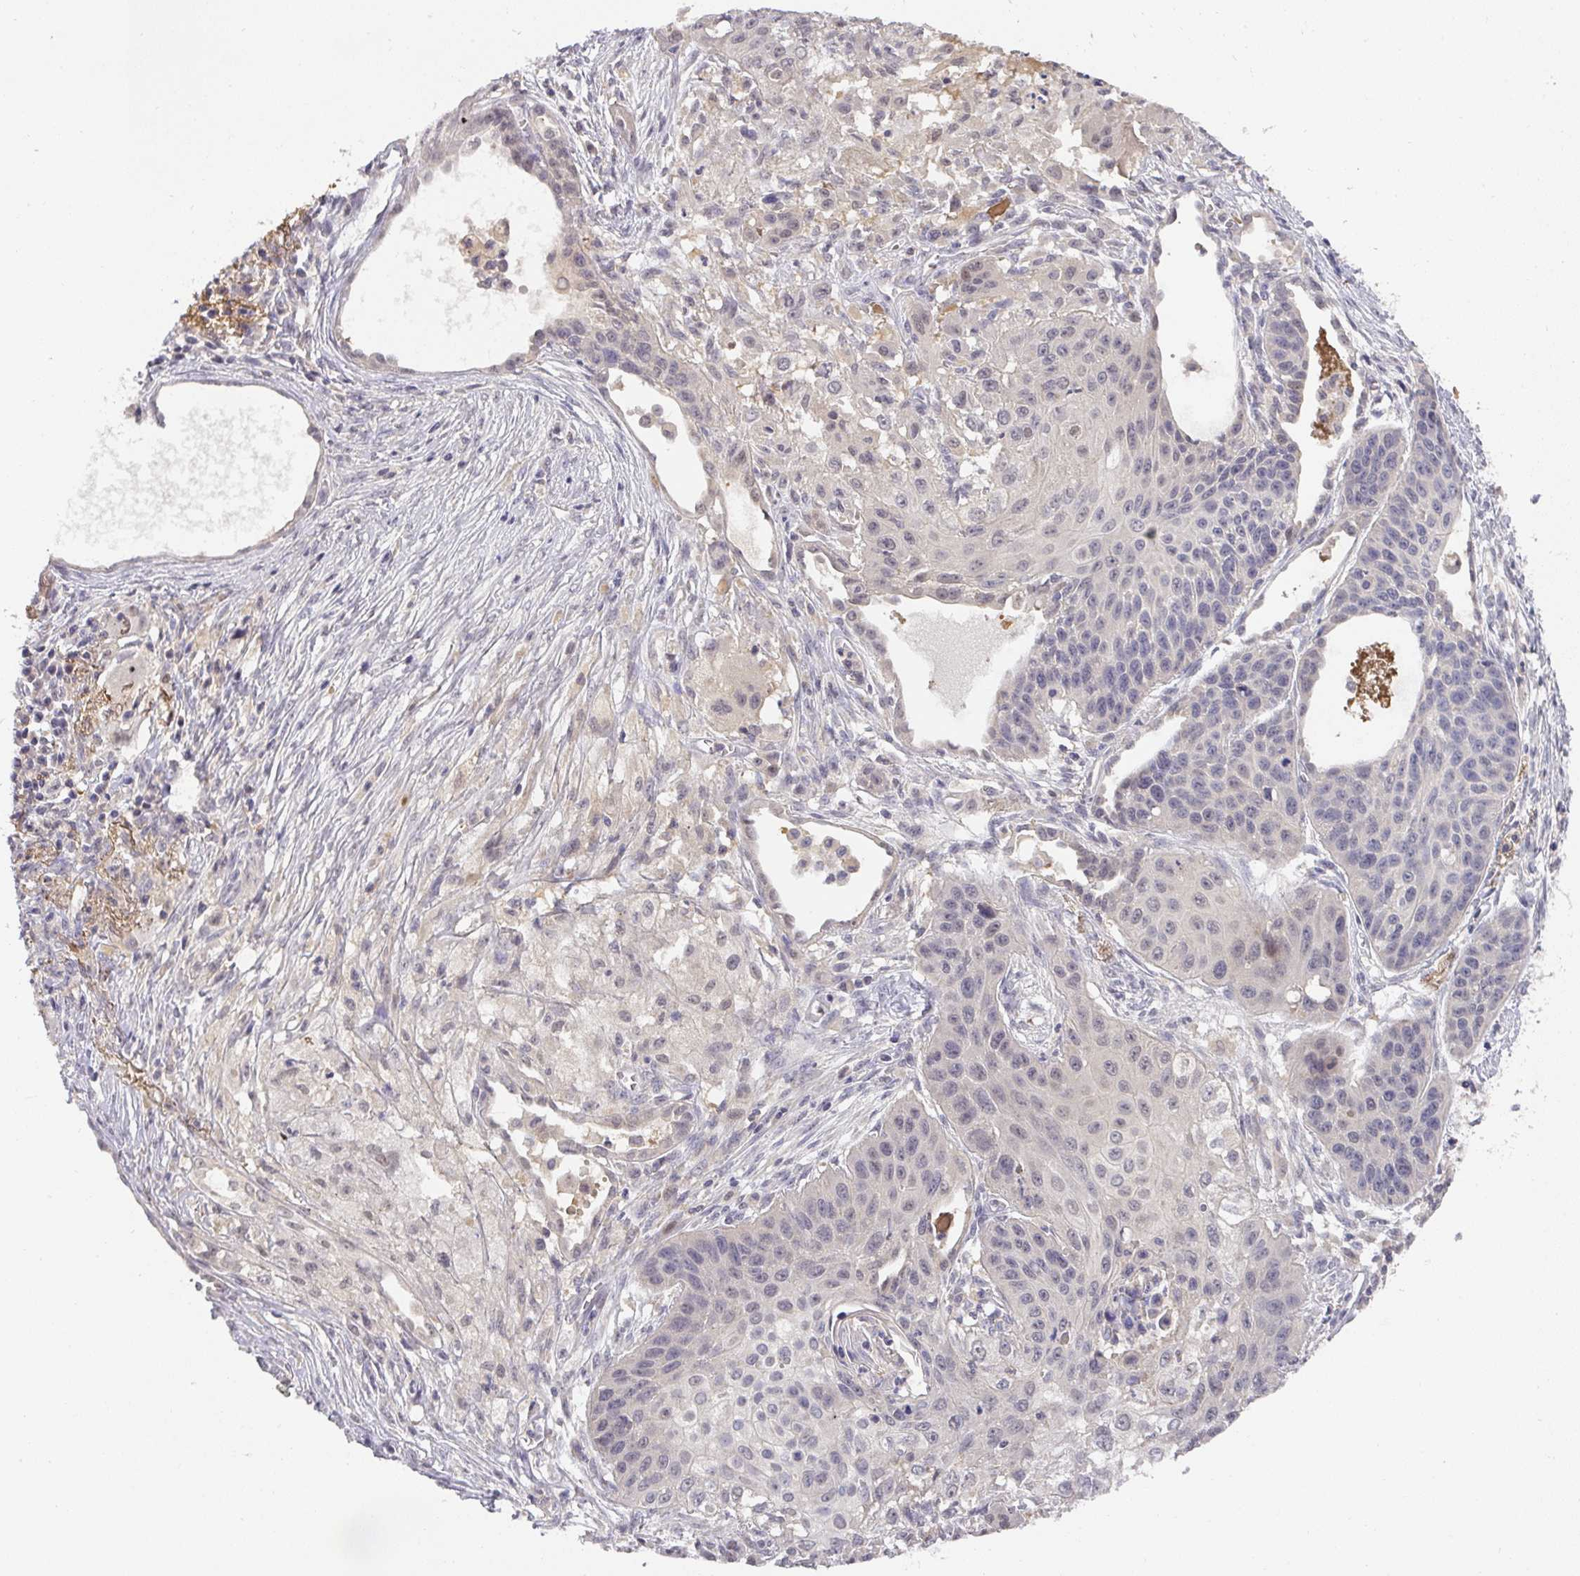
{"staining": {"intensity": "negative", "quantity": "none", "location": "none"}, "tissue": "lung cancer", "cell_type": "Tumor cells", "image_type": "cancer", "snomed": [{"axis": "morphology", "description": "Squamous cell carcinoma, NOS"}, {"axis": "topography", "description": "Lung"}], "caption": "There is no significant expression in tumor cells of lung cancer (squamous cell carcinoma).", "gene": "FOXN4", "patient": {"sex": "male", "age": 71}}